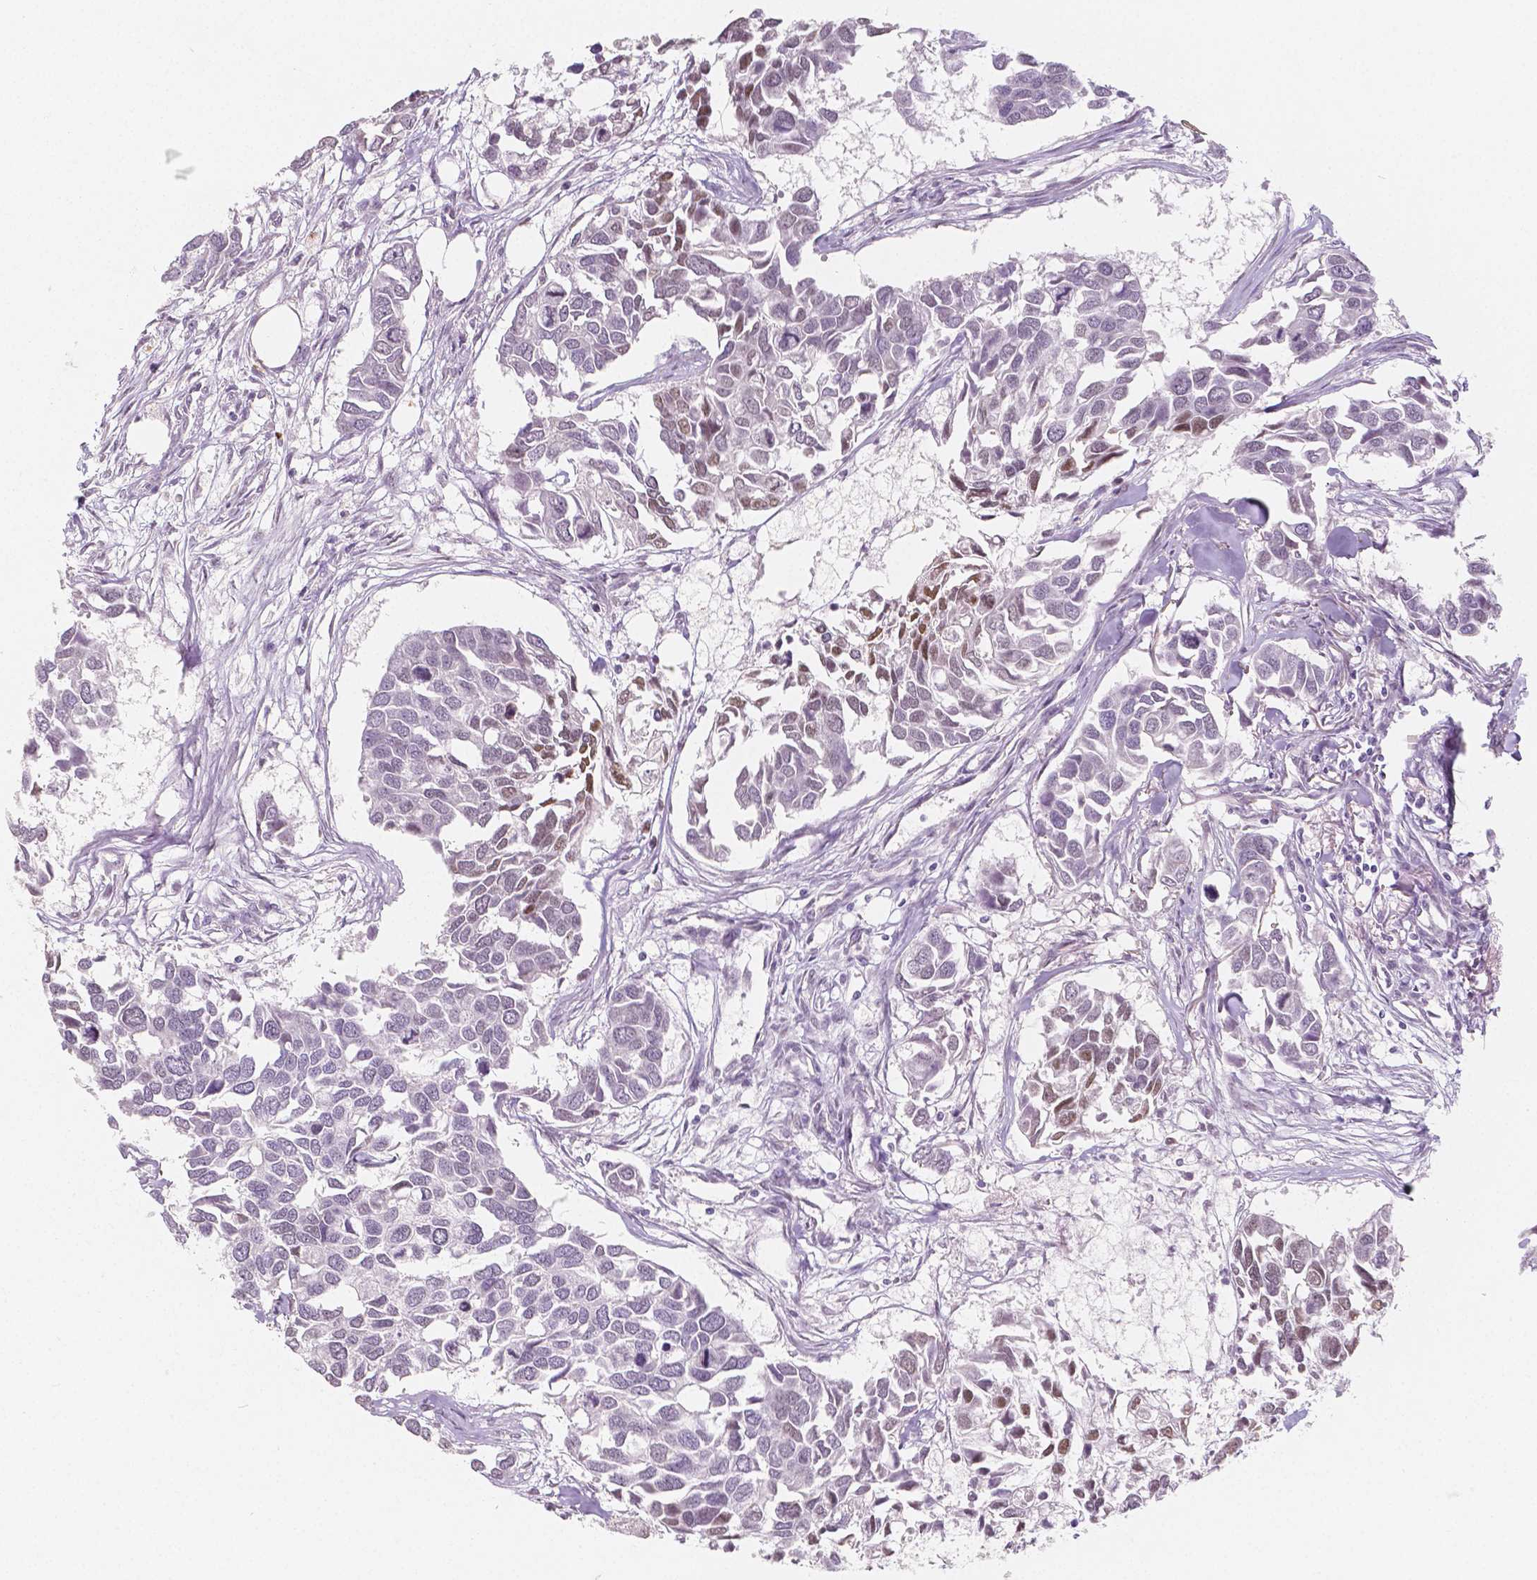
{"staining": {"intensity": "weak", "quantity": "<25%", "location": "nuclear"}, "tissue": "breast cancer", "cell_type": "Tumor cells", "image_type": "cancer", "snomed": [{"axis": "morphology", "description": "Duct carcinoma"}, {"axis": "topography", "description": "Breast"}], "caption": "Human infiltrating ductal carcinoma (breast) stained for a protein using IHC displays no staining in tumor cells.", "gene": "KDM5B", "patient": {"sex": "female", "age": 83}}